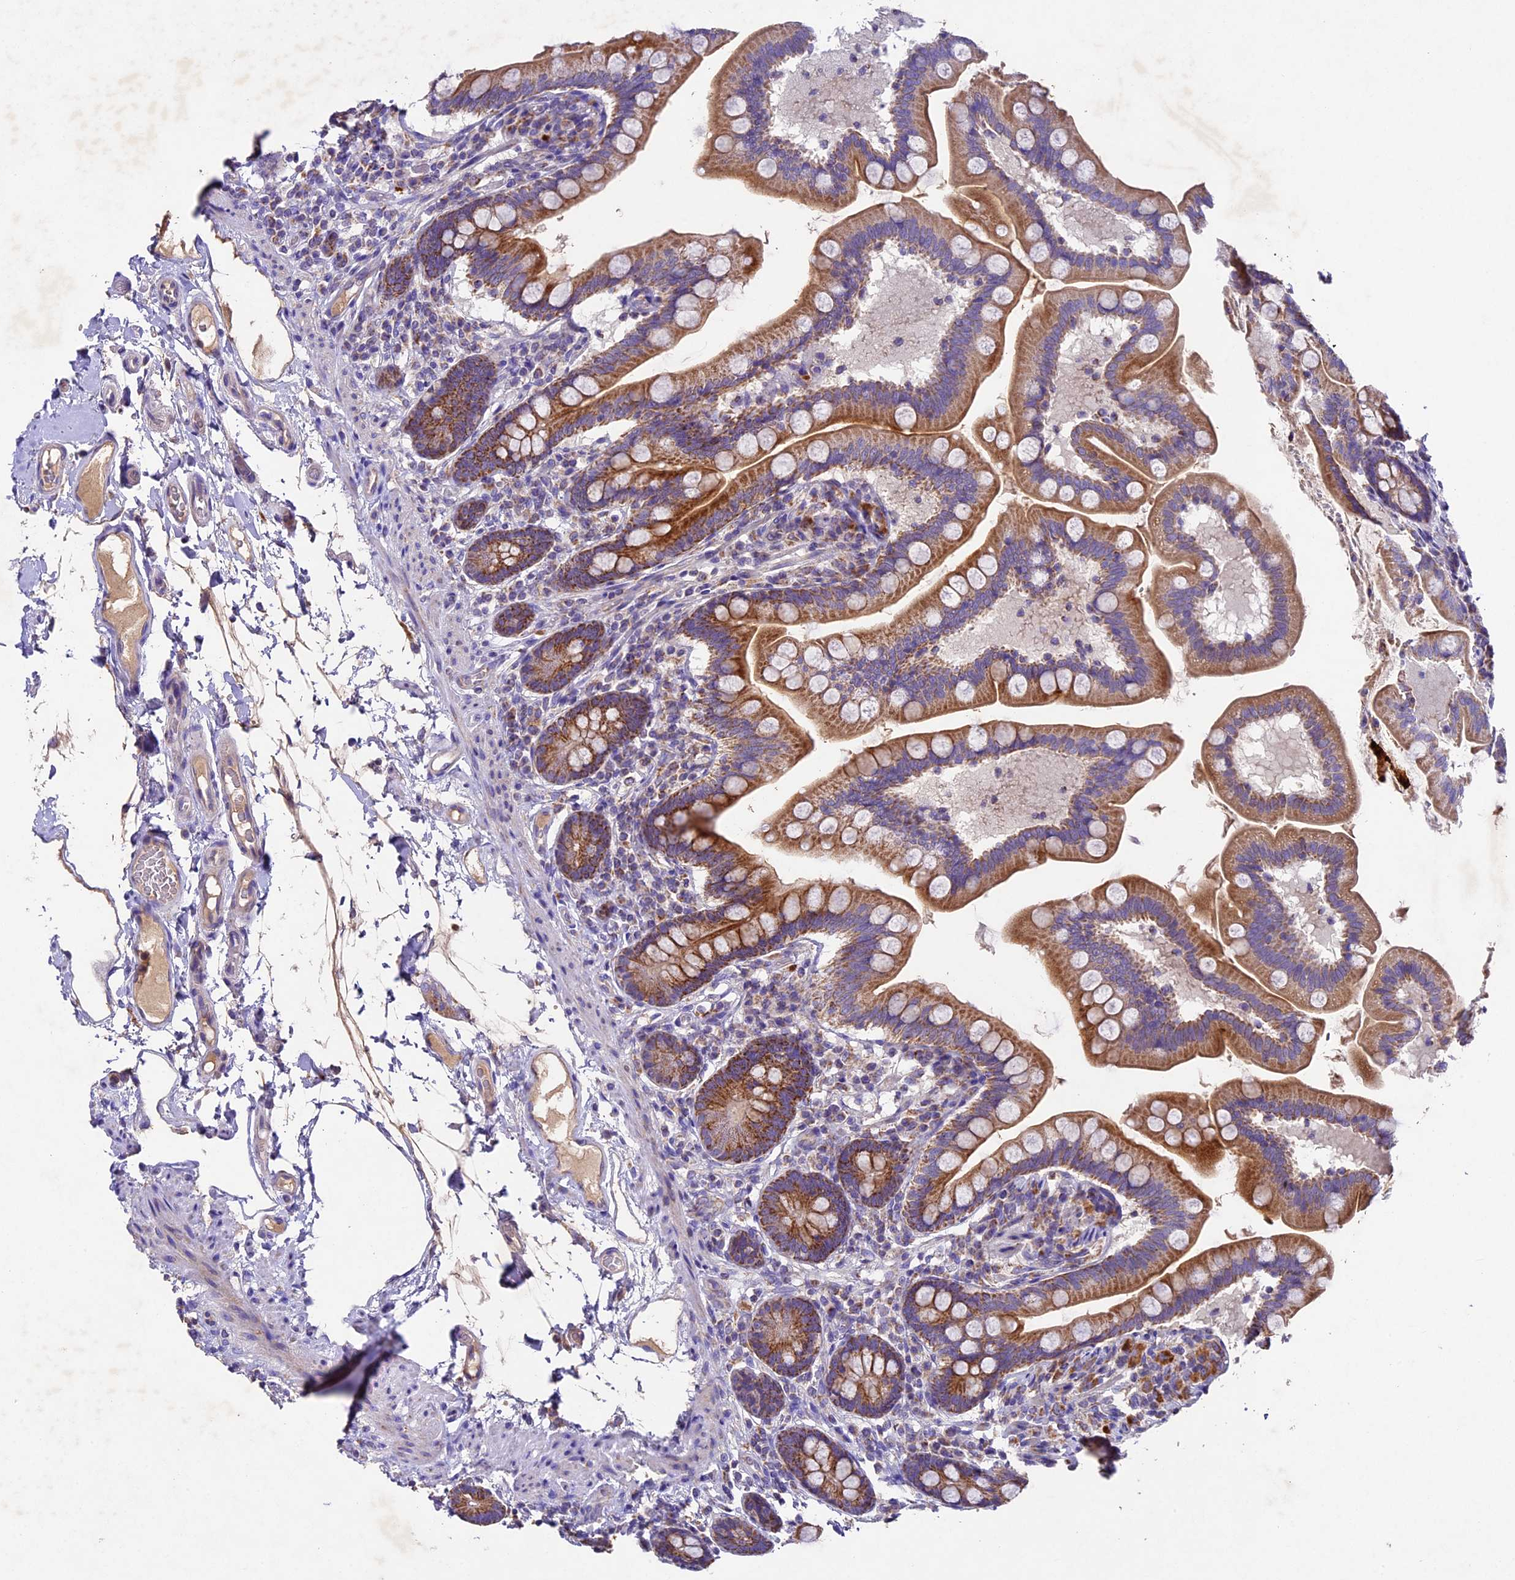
{"staining": {"intensity": "strong", "quantity": ">75%", "location": "cytoplasmic/membranous"}, "tissue": "small intestine", "cell_type": "Glandular cells", "image_type": "normal", "snomed": [{"axis": "morphology", "description": "Normal tissue, NOS"}, {"axis": "topography", "description": "Small intestine"}], "caption": "Glandular cells exhibit high levels of strong cytoplasmic/membranous staining in approximately >75% of cells in normal small intestine. (DAB (3,3'-diaminobenzidine) IHC with brightfield microscopy, high magnification).", "gene": "PMPCB", "patient": {"sex": "female", "age": 64}}